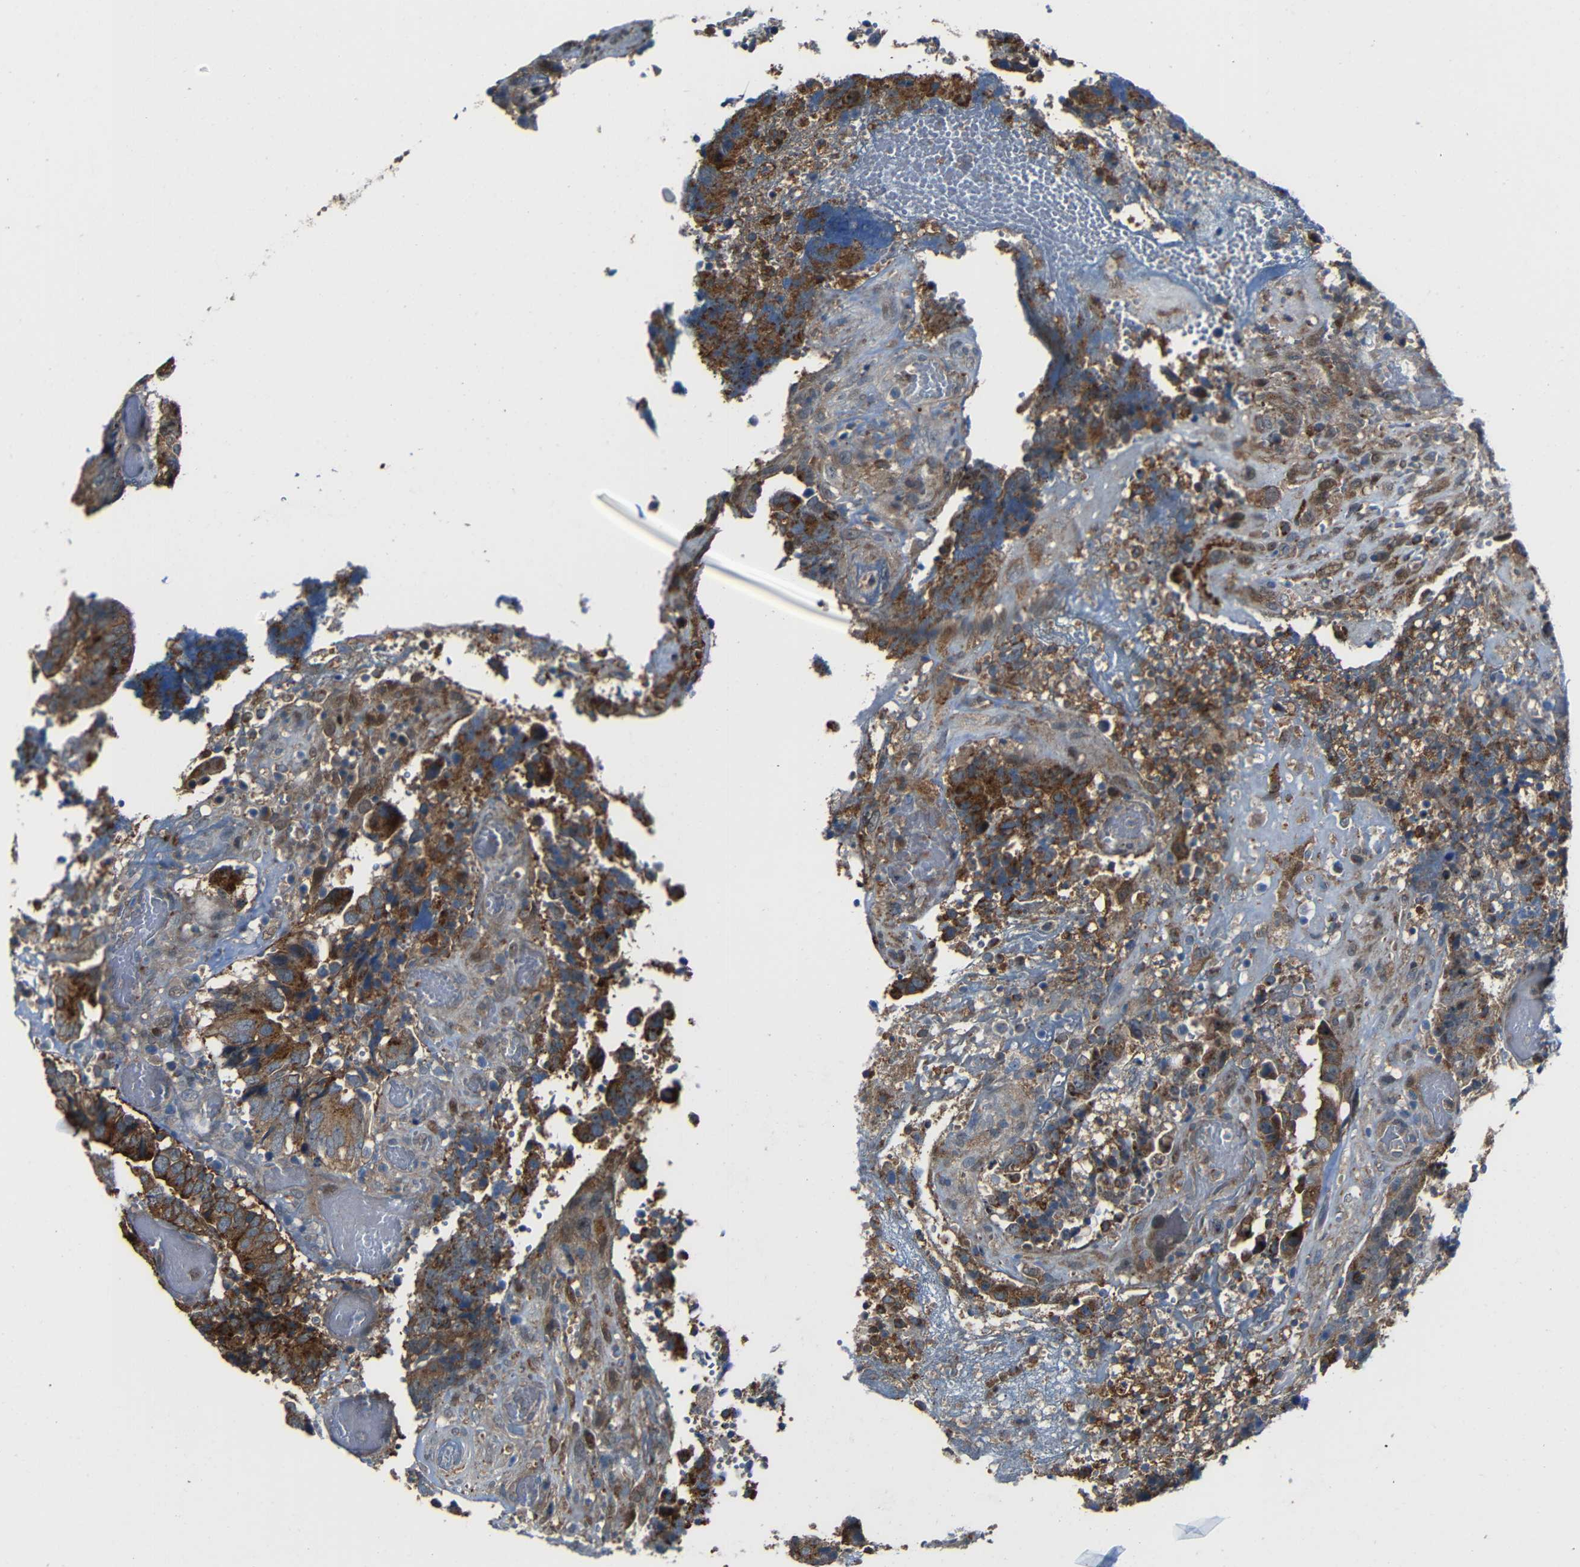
{"staining": {"intensity": "moderate", "quantity": ">75%", "location": "cytoplasmic/membranous"}, "tissue": "colorectal cancer", "cell_type": "Tumor cells", "image_type": "cancer", "snomed": [{"axis": "morphology", "description": "Adenocarcinoma, NOS"}, {"axis": "topography", "description": "Rectum"}], "caption": "There is medium levels of moderate cytoplasmic/membranous positivity in tumor cells of adenocarcinoma (colorectal), as demonstrated by immunohistochemical staining (brown color).", "gene": "DNAJC5", "patient": {"sex": "male", "age": 72}}